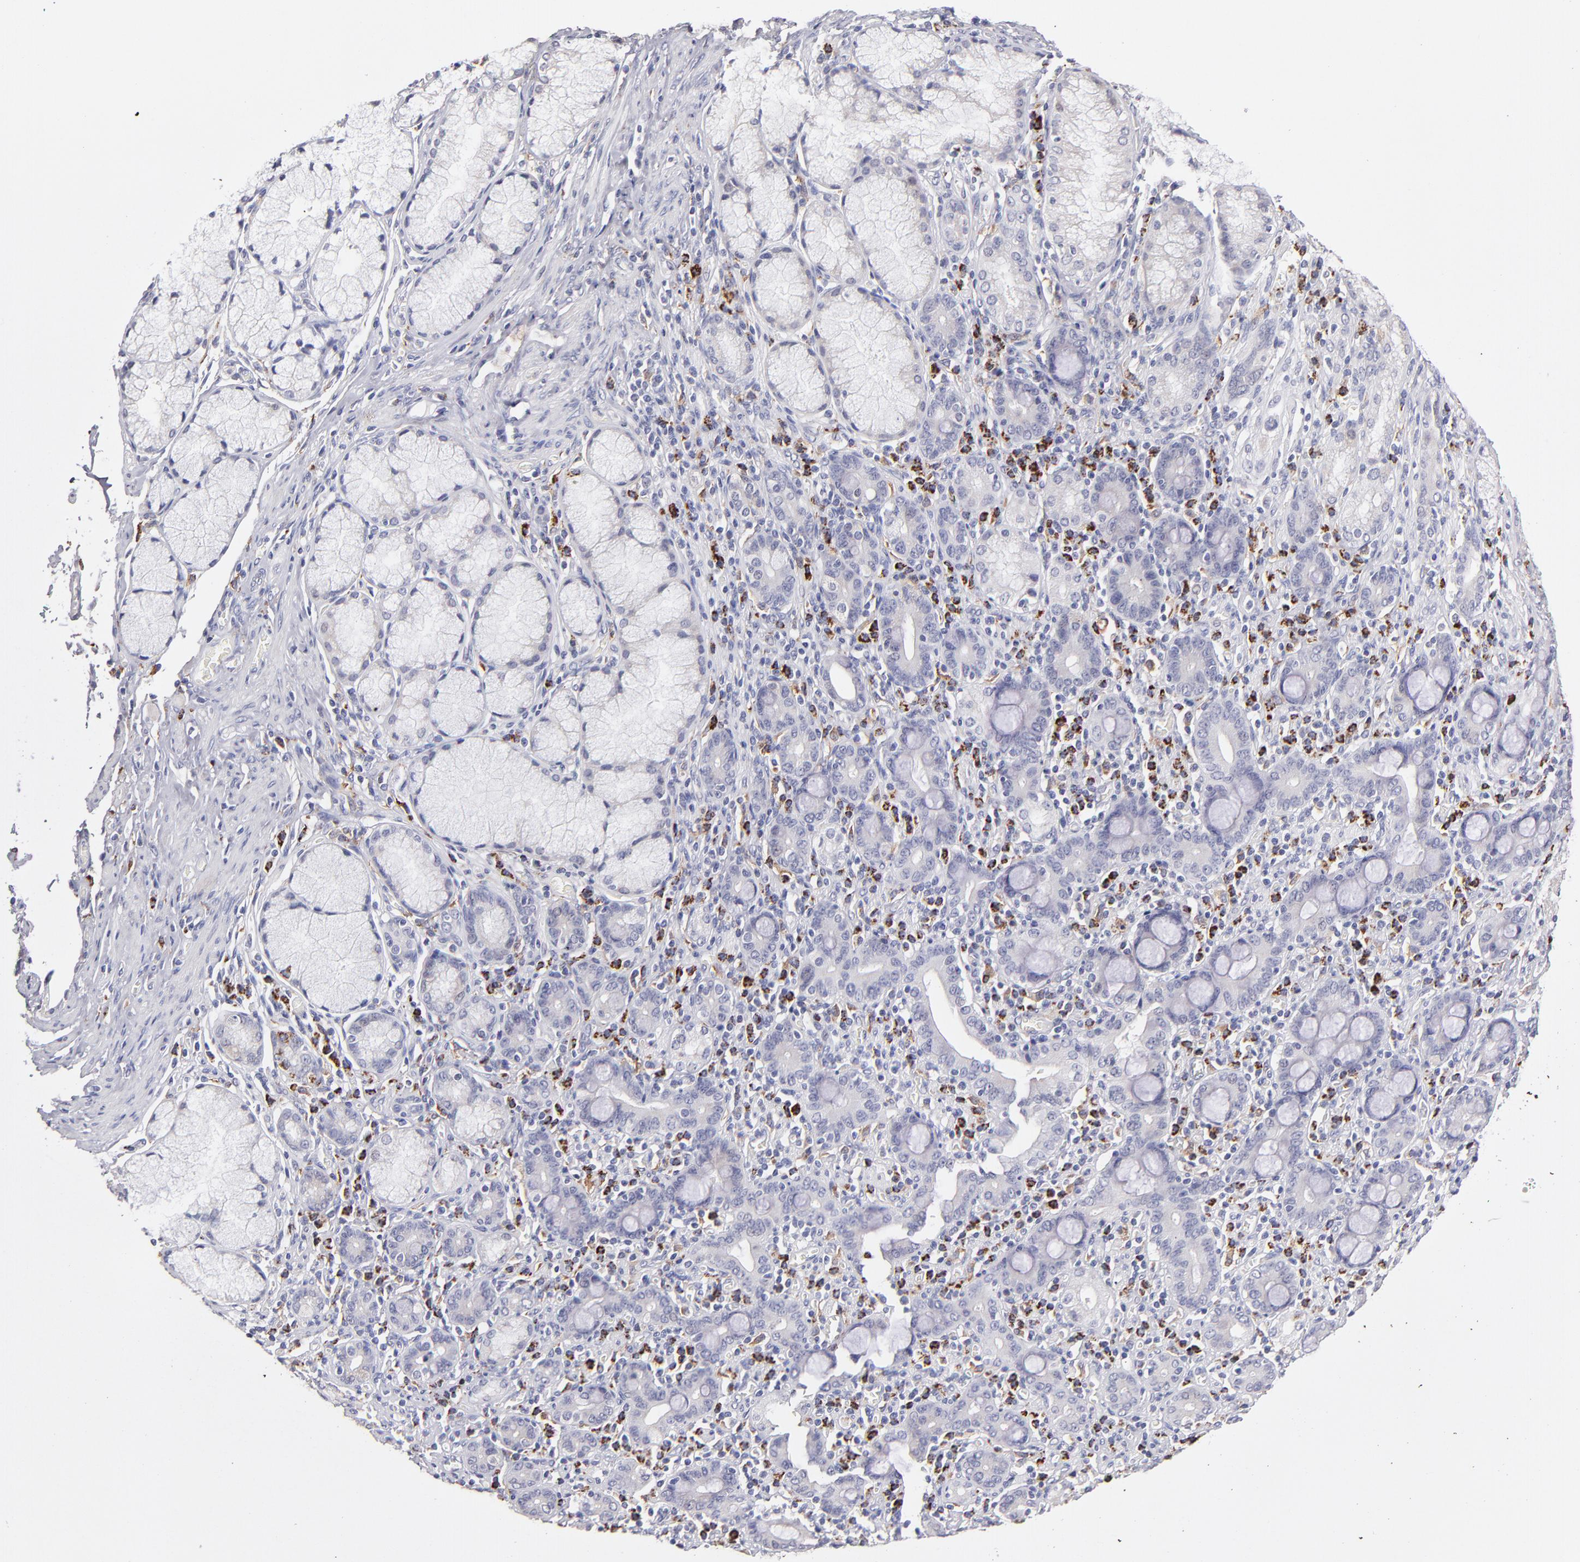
{"staining": {"intensity": "negative", "quantity": "none", "location": "none"}, "tissue": "pancreatic cancer", "cell_type": "Tumor cells", "image_type": "cancer", "snomed": [{"axis": "morphology", "description": "Adenocarcinoma, NOS"}, {"axis": "topography", "description": "Pancreas"}], "caption": "Immunohistochemistry histopathology image of neoplastic tissue: human adenocarcinoma (pancreatic) stained with DAB (3,3'-diaminobenzidine) shows no significant protein positivity in tumor cells.", "gene": "GLDC", "patient": {"sex": "male", "age": 77}}